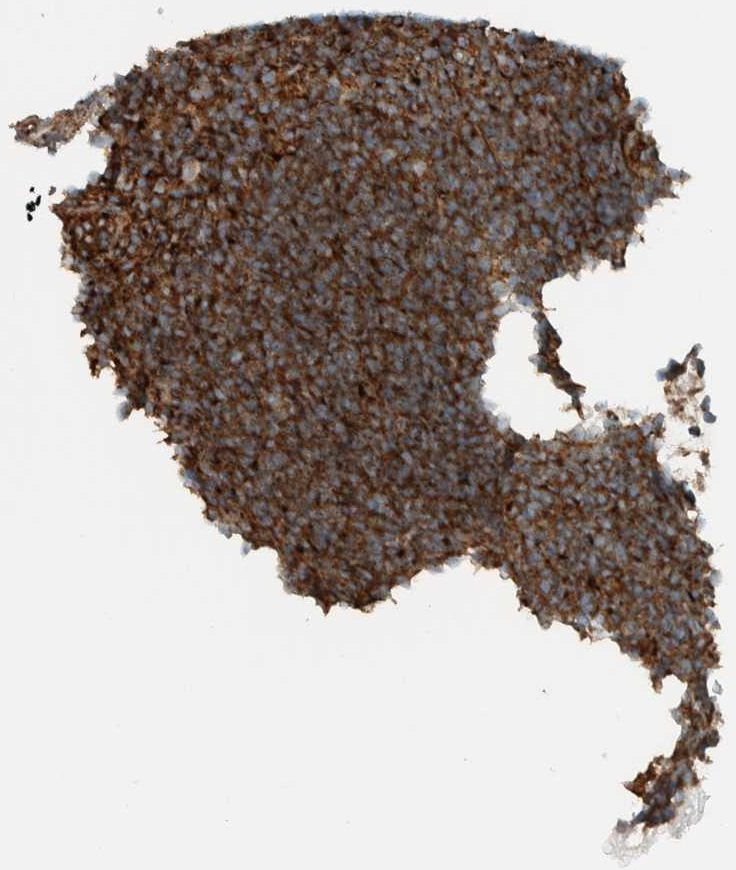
{"staining": {"intensity": "strong", "quantity": ">75%", "location": "cytoplasmic/membranous"}, "tissue": "appendix", "cell_type": "Glandular cells", "image_type": "normal", "snomed": [{"axis": "morphology", "description": "Normal tissue, NOS"}, {"axis": "topography", "description": "Appendix"}], "caption": "IHC photomicrograph of unremarkable human appendix stained for a protein (brown), which displays high levels of strong cytoplasmic/membranous positivity in about >75% of glandular cells.", "gene": "EXOC7", "patient": {"sex": "male", "age": 1}}